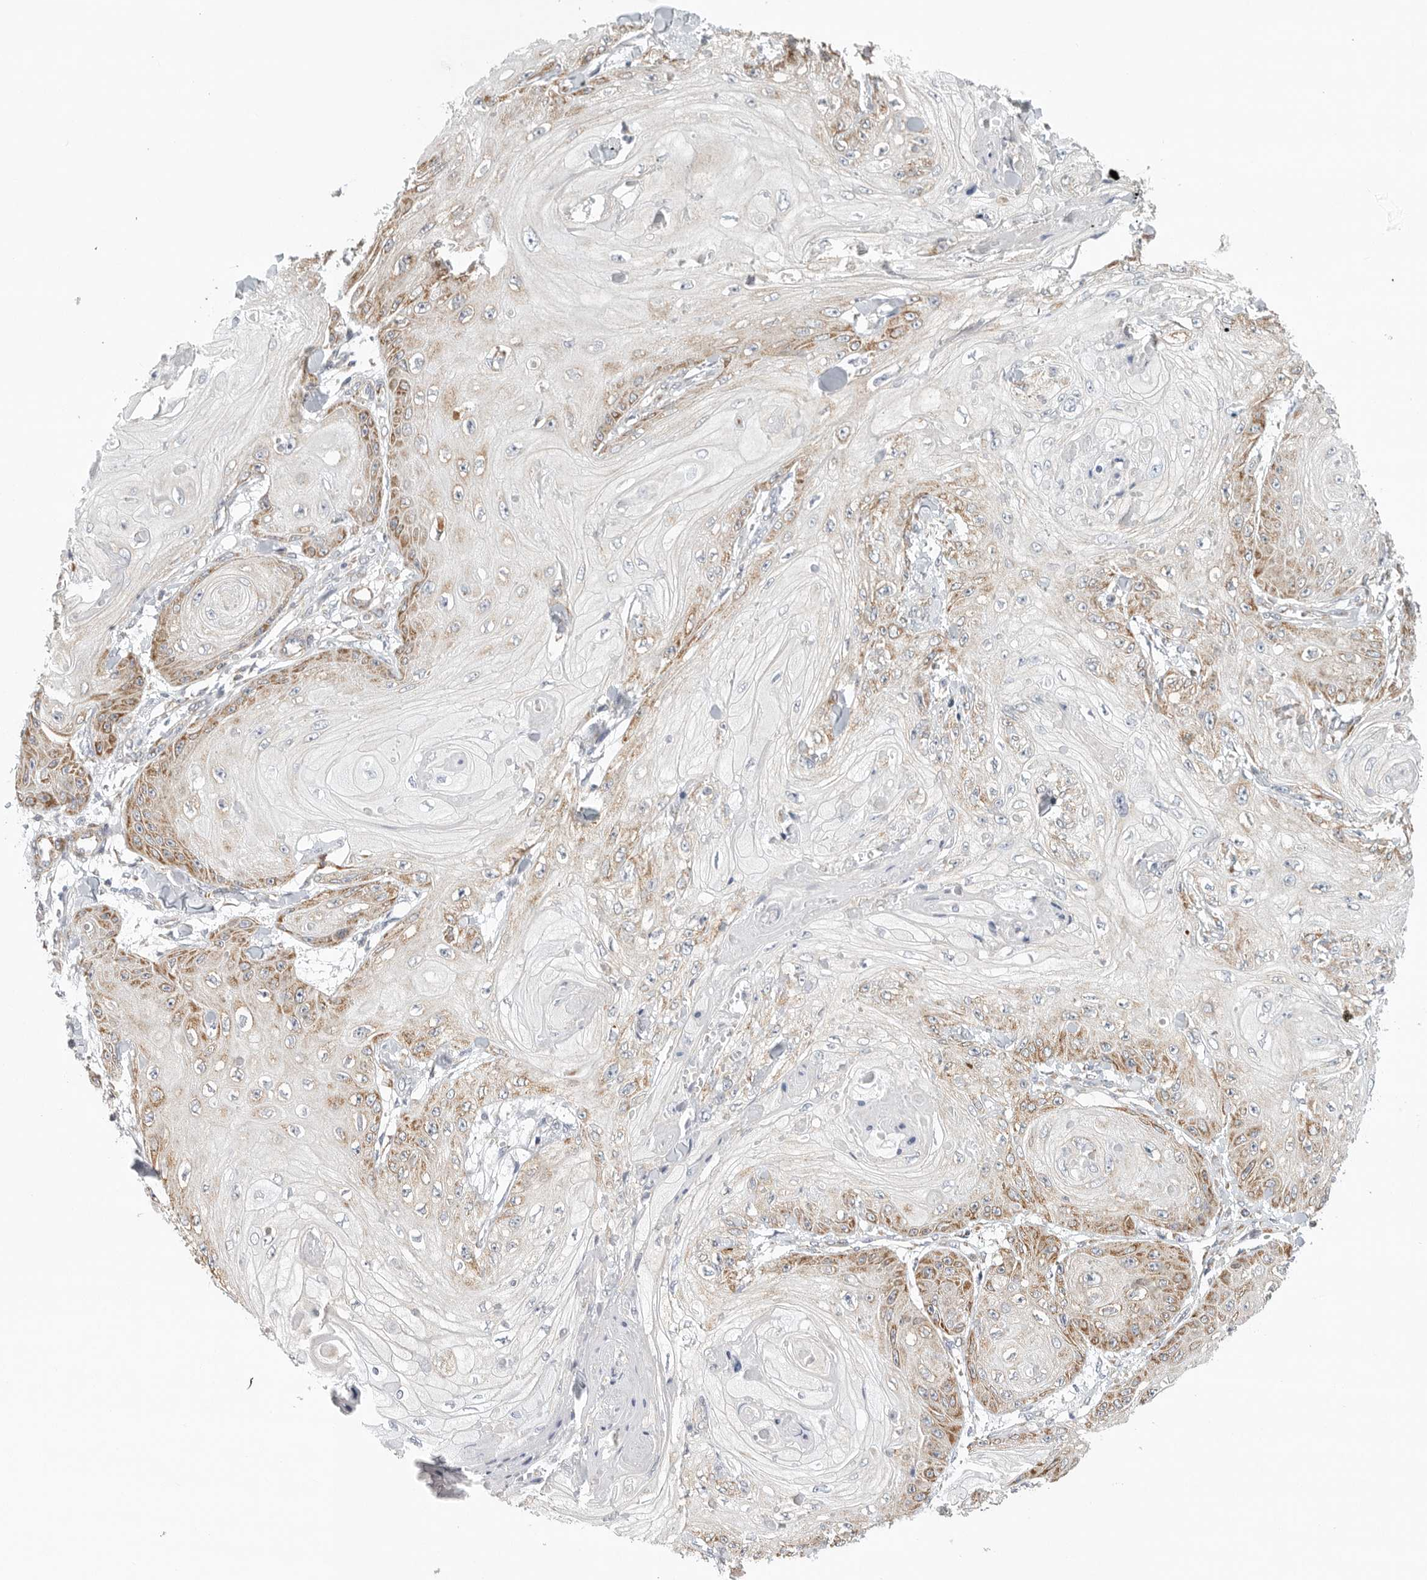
{"staining": {"intensity": "moderate", "quantity": "25%-75%", "location": "cytoplasmic/membranous"}, "tissue": "skin cancer", "cell_type": "Tumor cells", "image_type": "cancer", "snomed": [{"axis": "morphology", "description": "Squamous cell carcinoma, NOS"}, {"axis": "topography", "description": "Skin"}], "caption": "Protein staining demonstrates moderate cytoplasmic/membranous positivity in approximately 25%-75% of tumor cells in skin squamous cell carcinoma.", "gene": "FKBP8", "patient": {"sex": "male", "age": 74}}